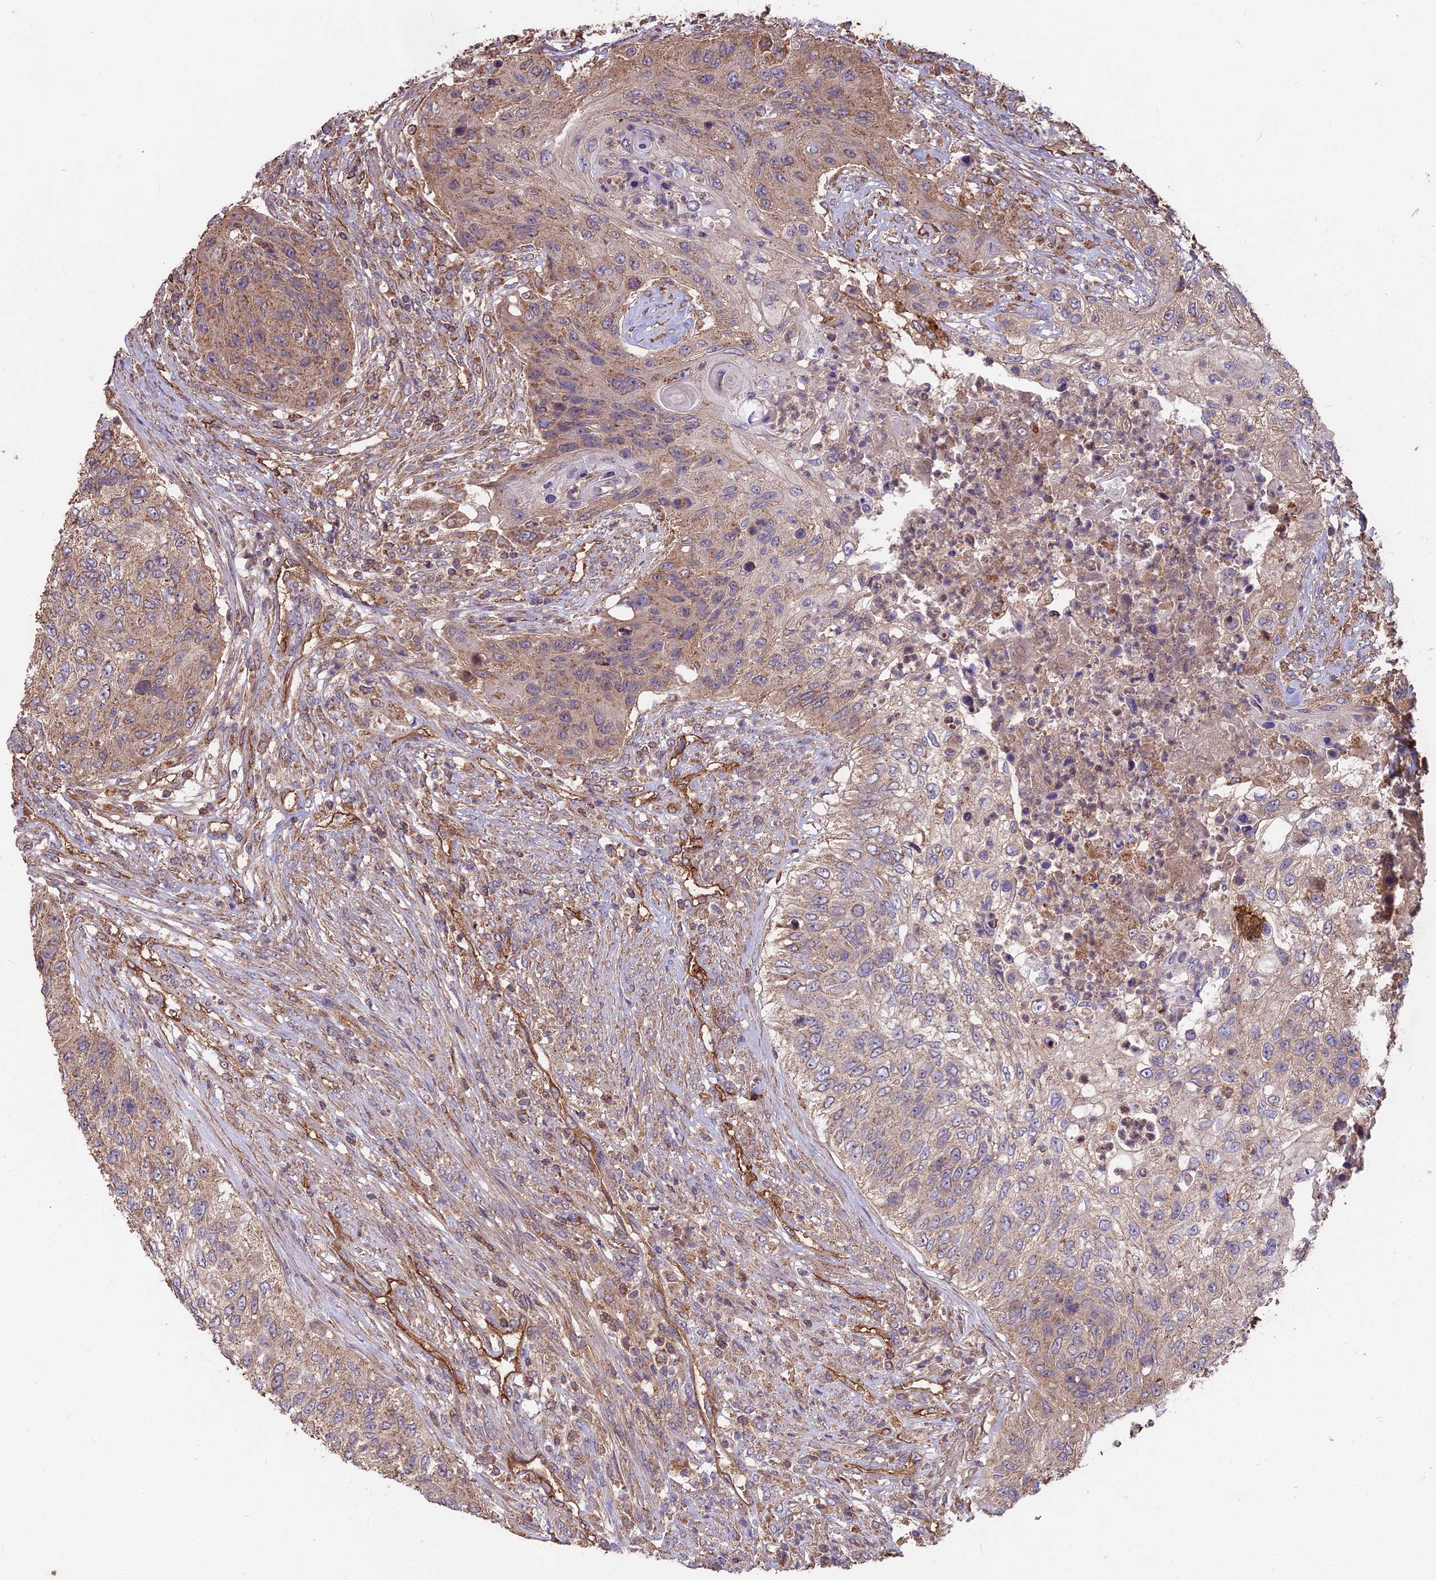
{"staining": {"intensity": "moderate", "quantity": "25%-75%", "location": "cytoplasmic/membranous"}, "tissue": "urothelial cancer", "cell_type": "Tumor cells", "image_type": "cancer", "snomed": [{"axis": "morphology", "description": "Urothelial carcinoma, High grade"}, {"axis": "topography", "description": "Urinary bladder"}], "caption": "High-grade urothelial carcinoma tissue displays moderate cytoplasmic/membranous positivity in approximately 25%-75% of tumor cells", "gene": "CEMIP2", "patient": {"sex": "female", "age": 60}}